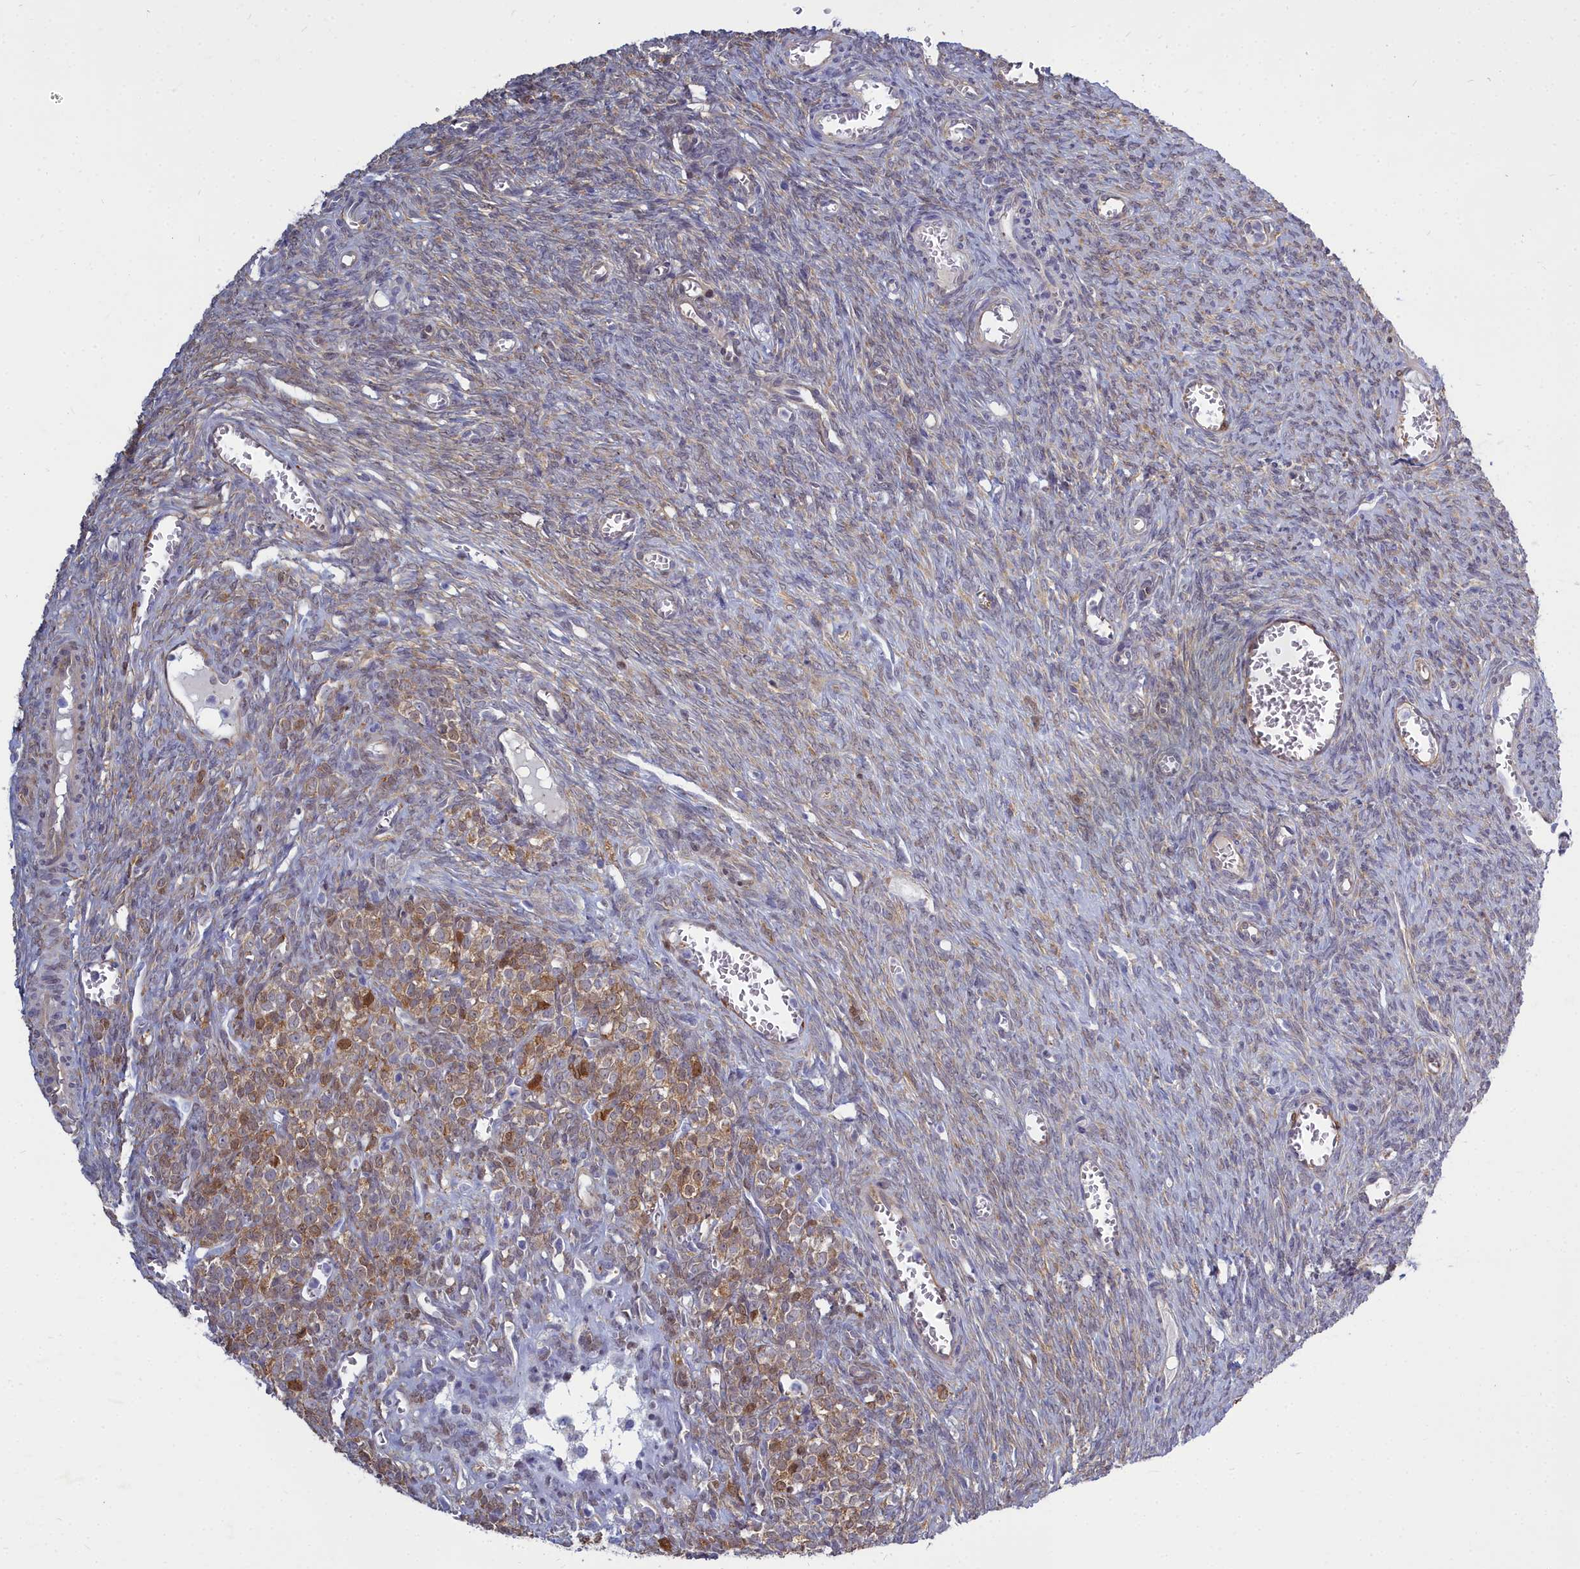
{"staining": {"intensity": "moderate", "quantity": "25%-75%", "location": "cytoplasmic/membranous"}, "tissue": "ovary", "cell_type": "Ovarian stroma cells", "image_type": "normal", "snomed": [{"axis": "morphology", "description": "Normal tissue, NOS"}, {"axis": "topography", "description": "Ovary"}], "caption": "The image demonstrates a brown stain indicating the presence of a protein in the cytoplasmic/membranous of ovarian stroma cells in ovary. The protein is stained brown, and the nuclei are stained in blue (DAB (3,3'-diaminobenzidine) IHC with brightfield microscopy, high magnification).", "gene": "PPP1R14A", "patient": {"sex": "female", "age": 44}}